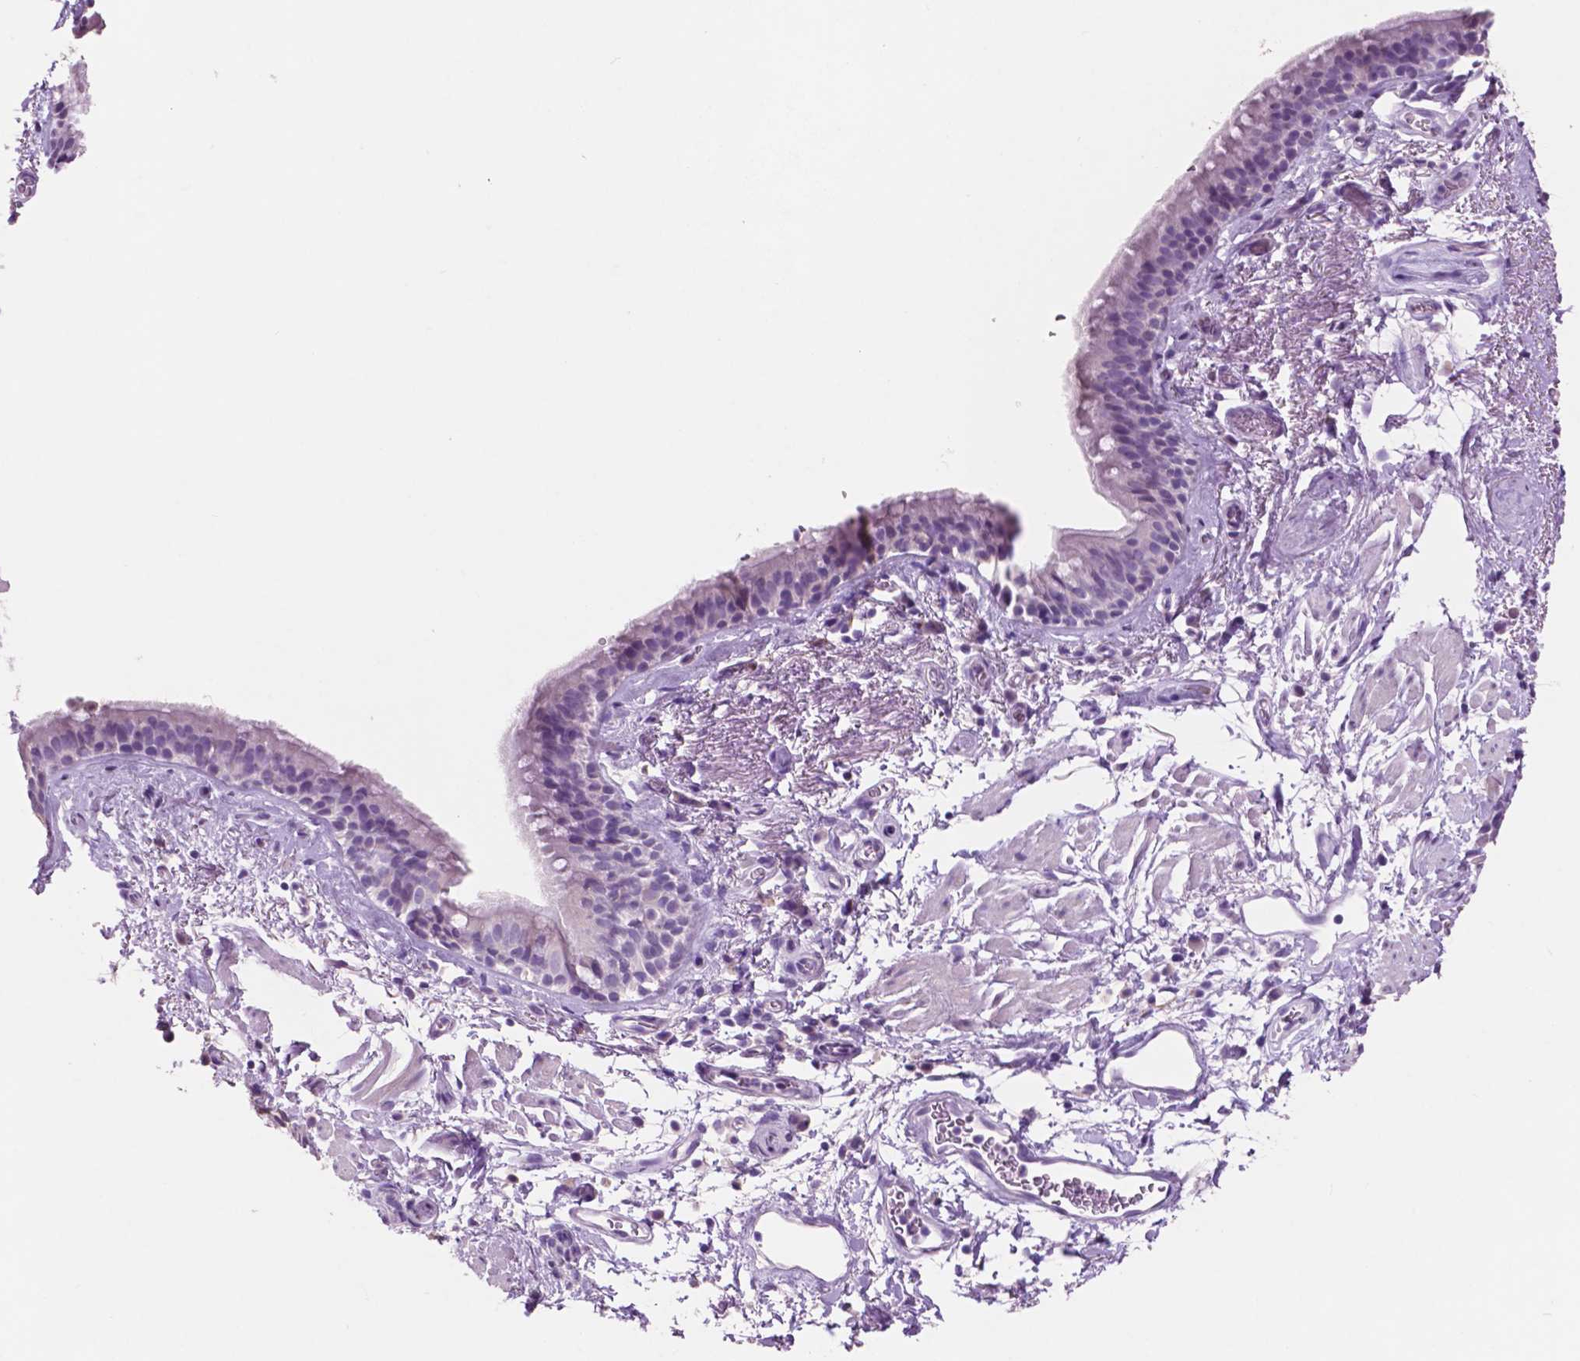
{"staining": {"intensity": "negative", "quantity": "none", "location": "none"}, "tissue": "bronchus", "cell_type": "Respiratory epithelial cells", "image_type": "normal", "snomed": [{"axis": "morphology", "description": "Normal tissue, NOS"}, {"axis": "topography", "description": "Cartilage tissue"}, {"axis": "topography", "description": "Bronchus"}], "caption": "Human bronchus stained for a protein using immunohistochemistry displays no positivity in respiratory epithelial cells.", "gene": "IDO1", "patient": {"sex": "male", "age": 58}}